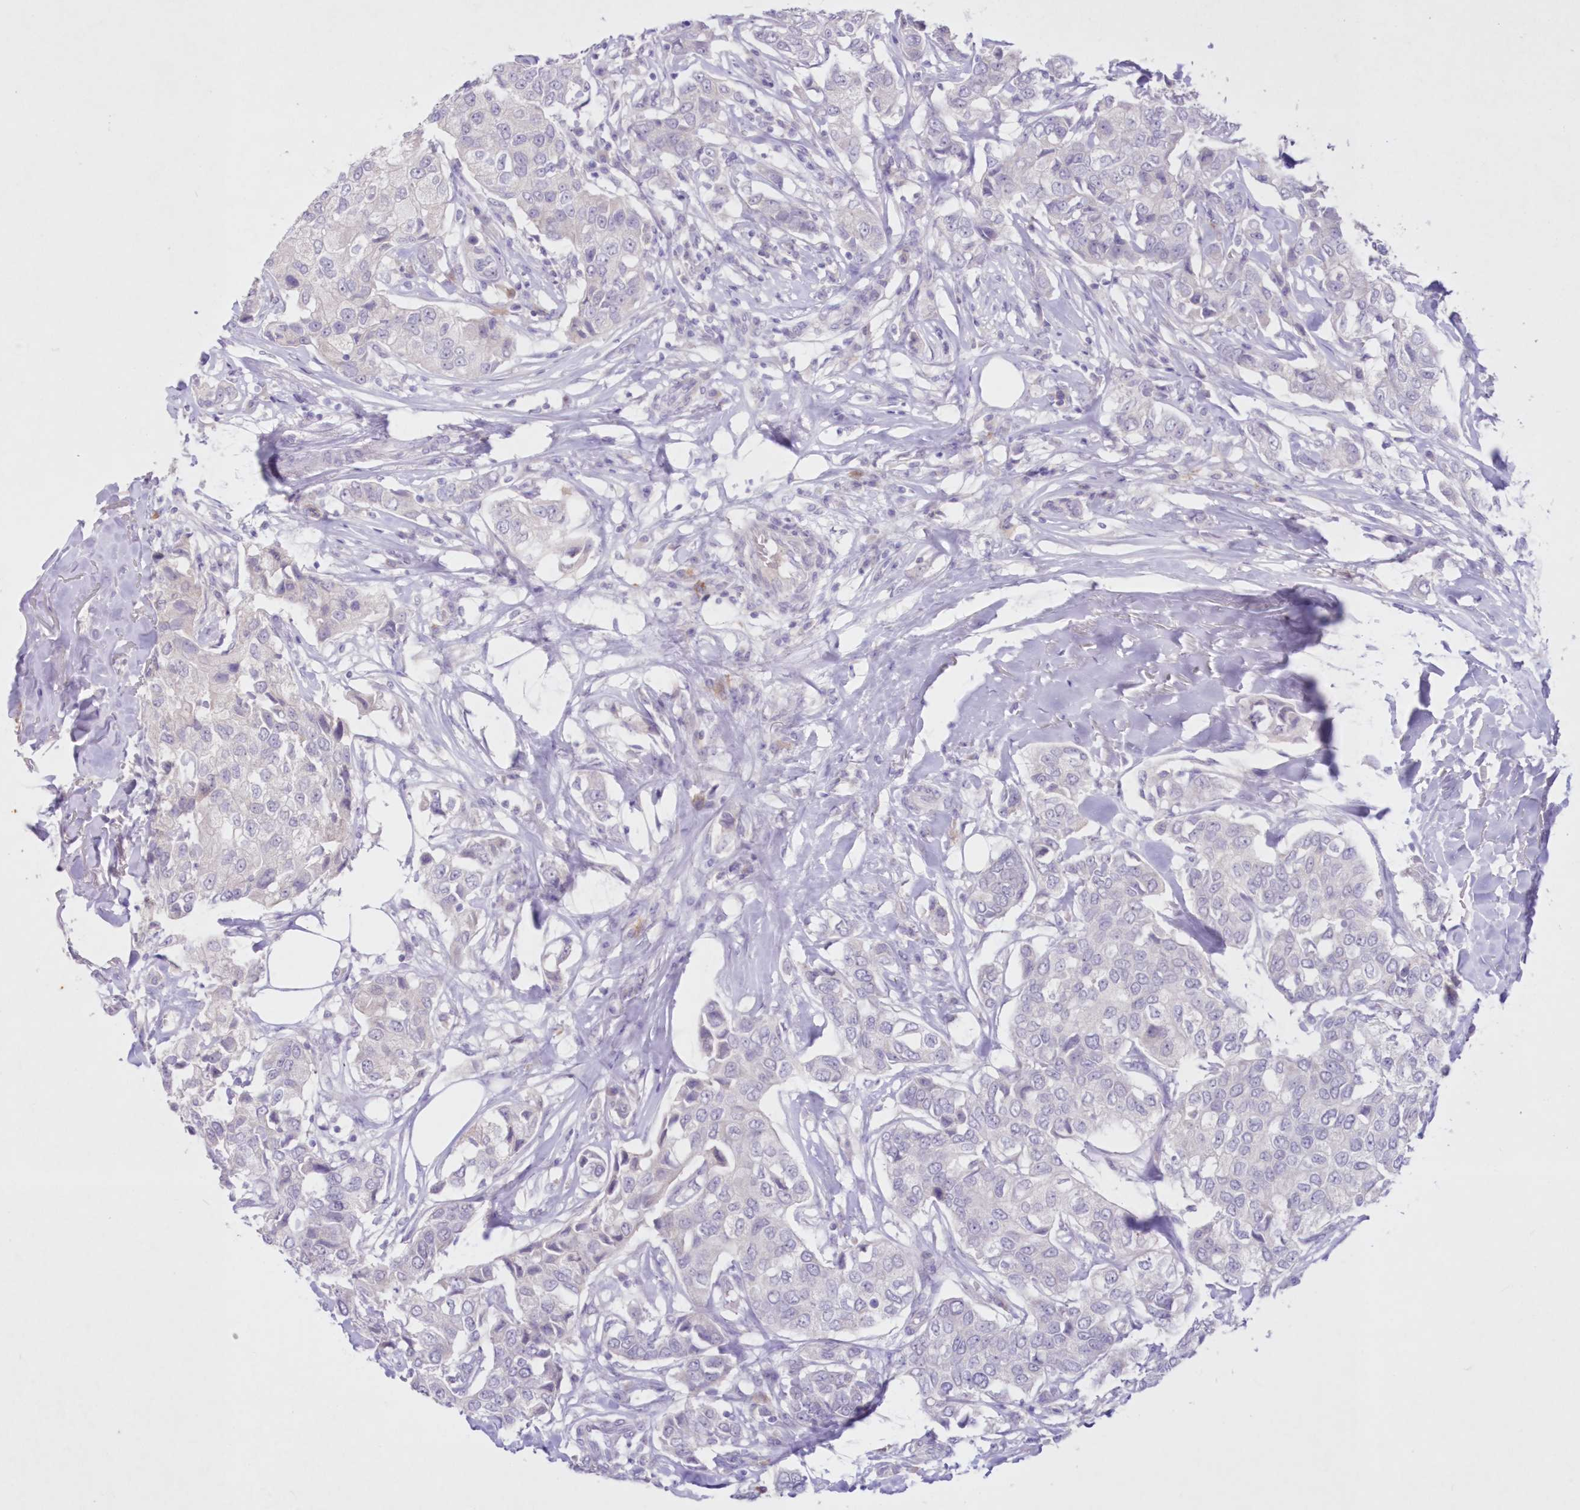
{"staining": {"intensity": "negative", "quantity": "none", "location": "none"}, "tissue": "breast cancer", "cell_type": "Tumor cells", "image_type": "cancer", "snomed": [{"axis": "morphology", "description": "Duct carcinoma"}, {"axis": "topography", "description": "Breast"}], "caption": "IHC of human intraductal carcinoma (breast) reveals no positivity in tumor cells.", "gene": "GCKR", "patient": {"sex": "female", "age": 80}}